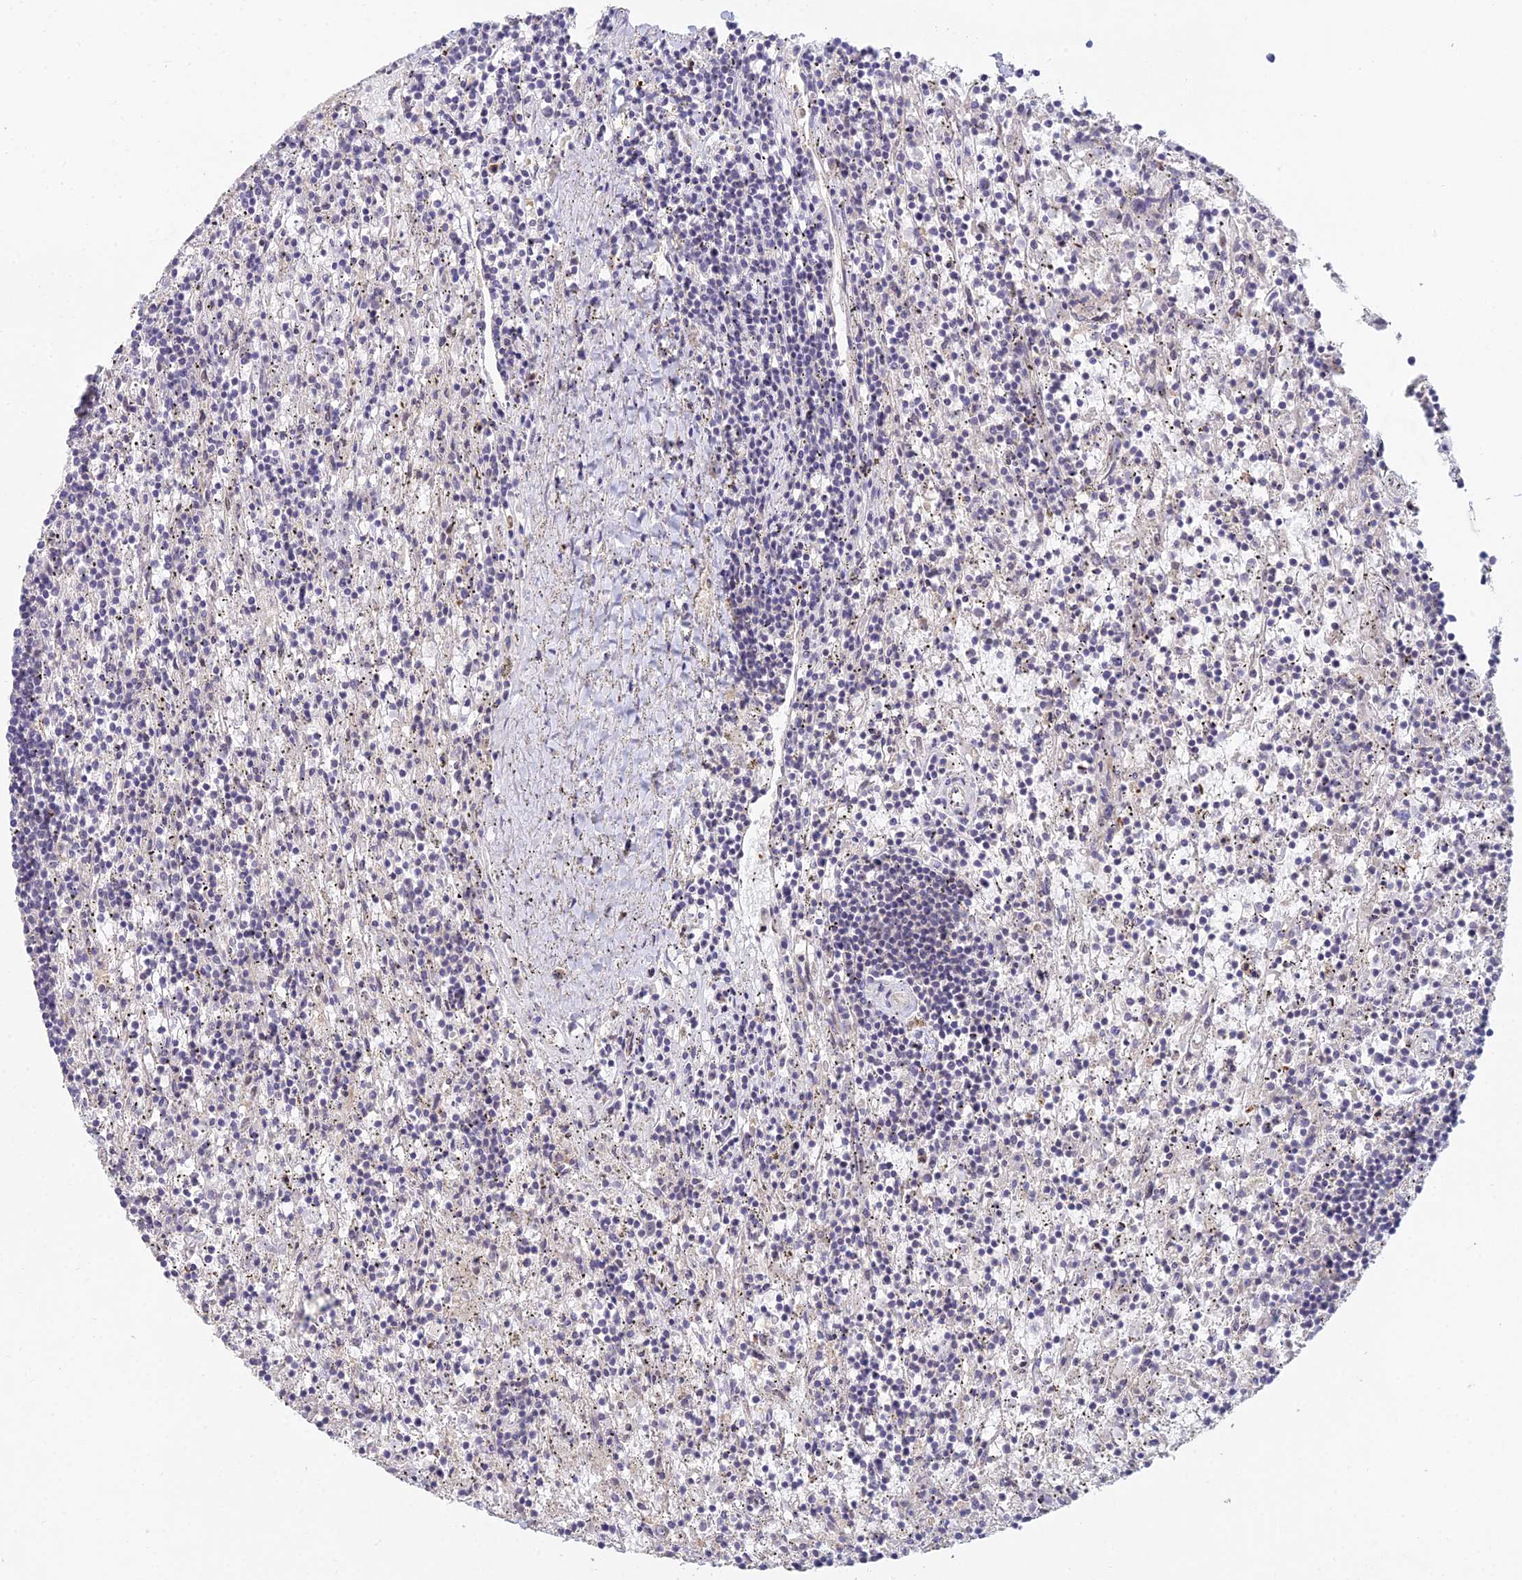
{"staining": {"intensity": "negative", "quantity": "none", "location": "none"}, "tissue": "lymphoma", "cell_type": "Tumor cells", "image_type": "cancer", "snomed": [{"axis": "morphology", "description": "Malignant lymphoma, non-Hodgkin's type, Low grade"}, {"axis": "topography", "description": "Spleen"}], "caption": "Tumor cells are negative for protein expression in human lymphoma.", "gene": "ABHD17A", "patient": {"sex": "male", "age": 76}}